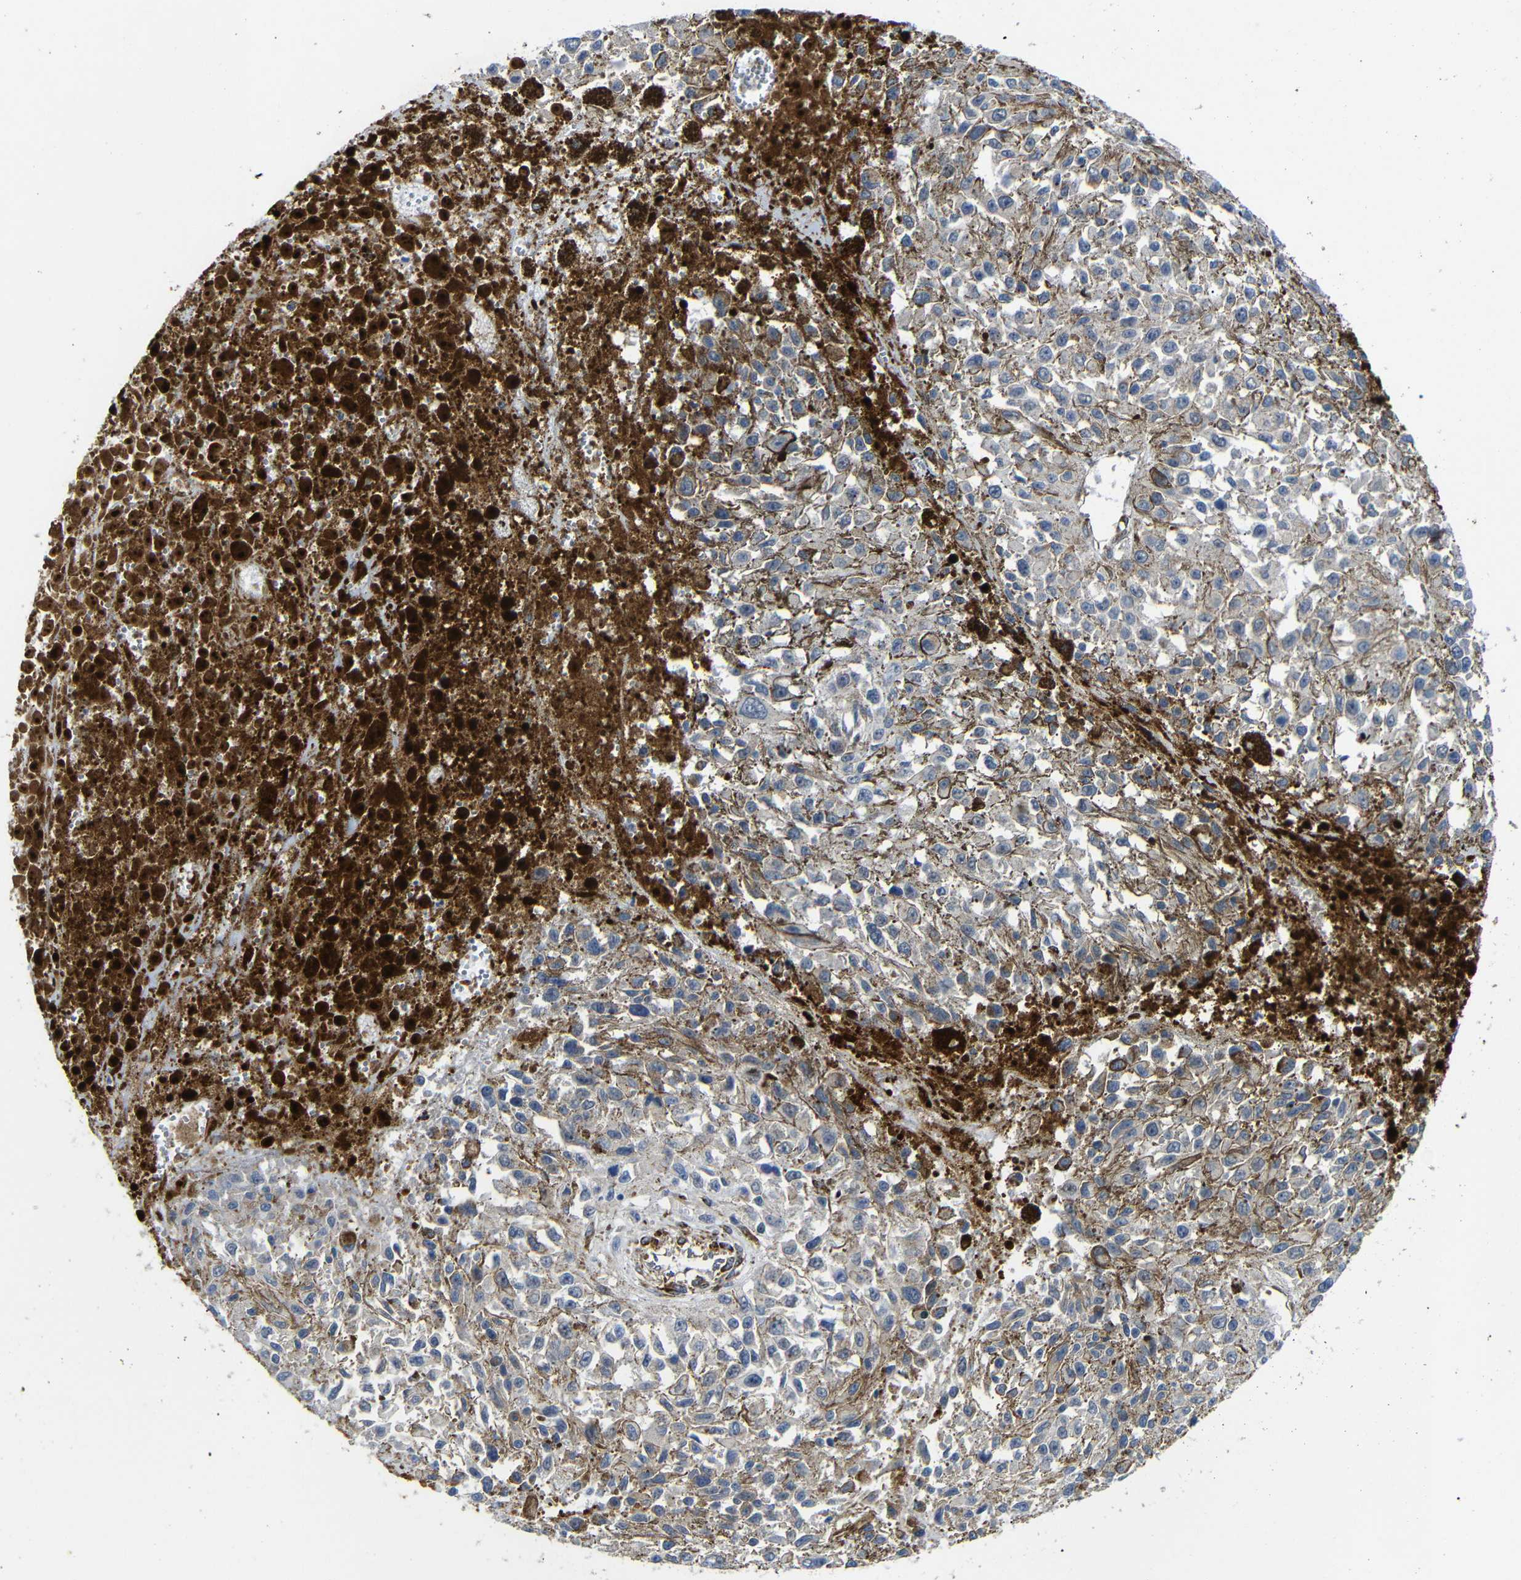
{"staining": {"intensity": "weak", "quantity": "<25%", "location": "cytoplasmic/membranous"}, "tissue": "melanoma", "cell_type": "Tumor cells", "image_type": "cancer", "snomed": [{"axis": "morphology", "description": "Malignant melanoma, Metastatic site"}, {"axis": "topography", "description": "Lymph node"}], "caption": "Melanoma was stained to show a protein in brown. There is no significant expression in tumor cells.", "gene": "PARP14", "patient": {"sex": "male", "age": 59}}